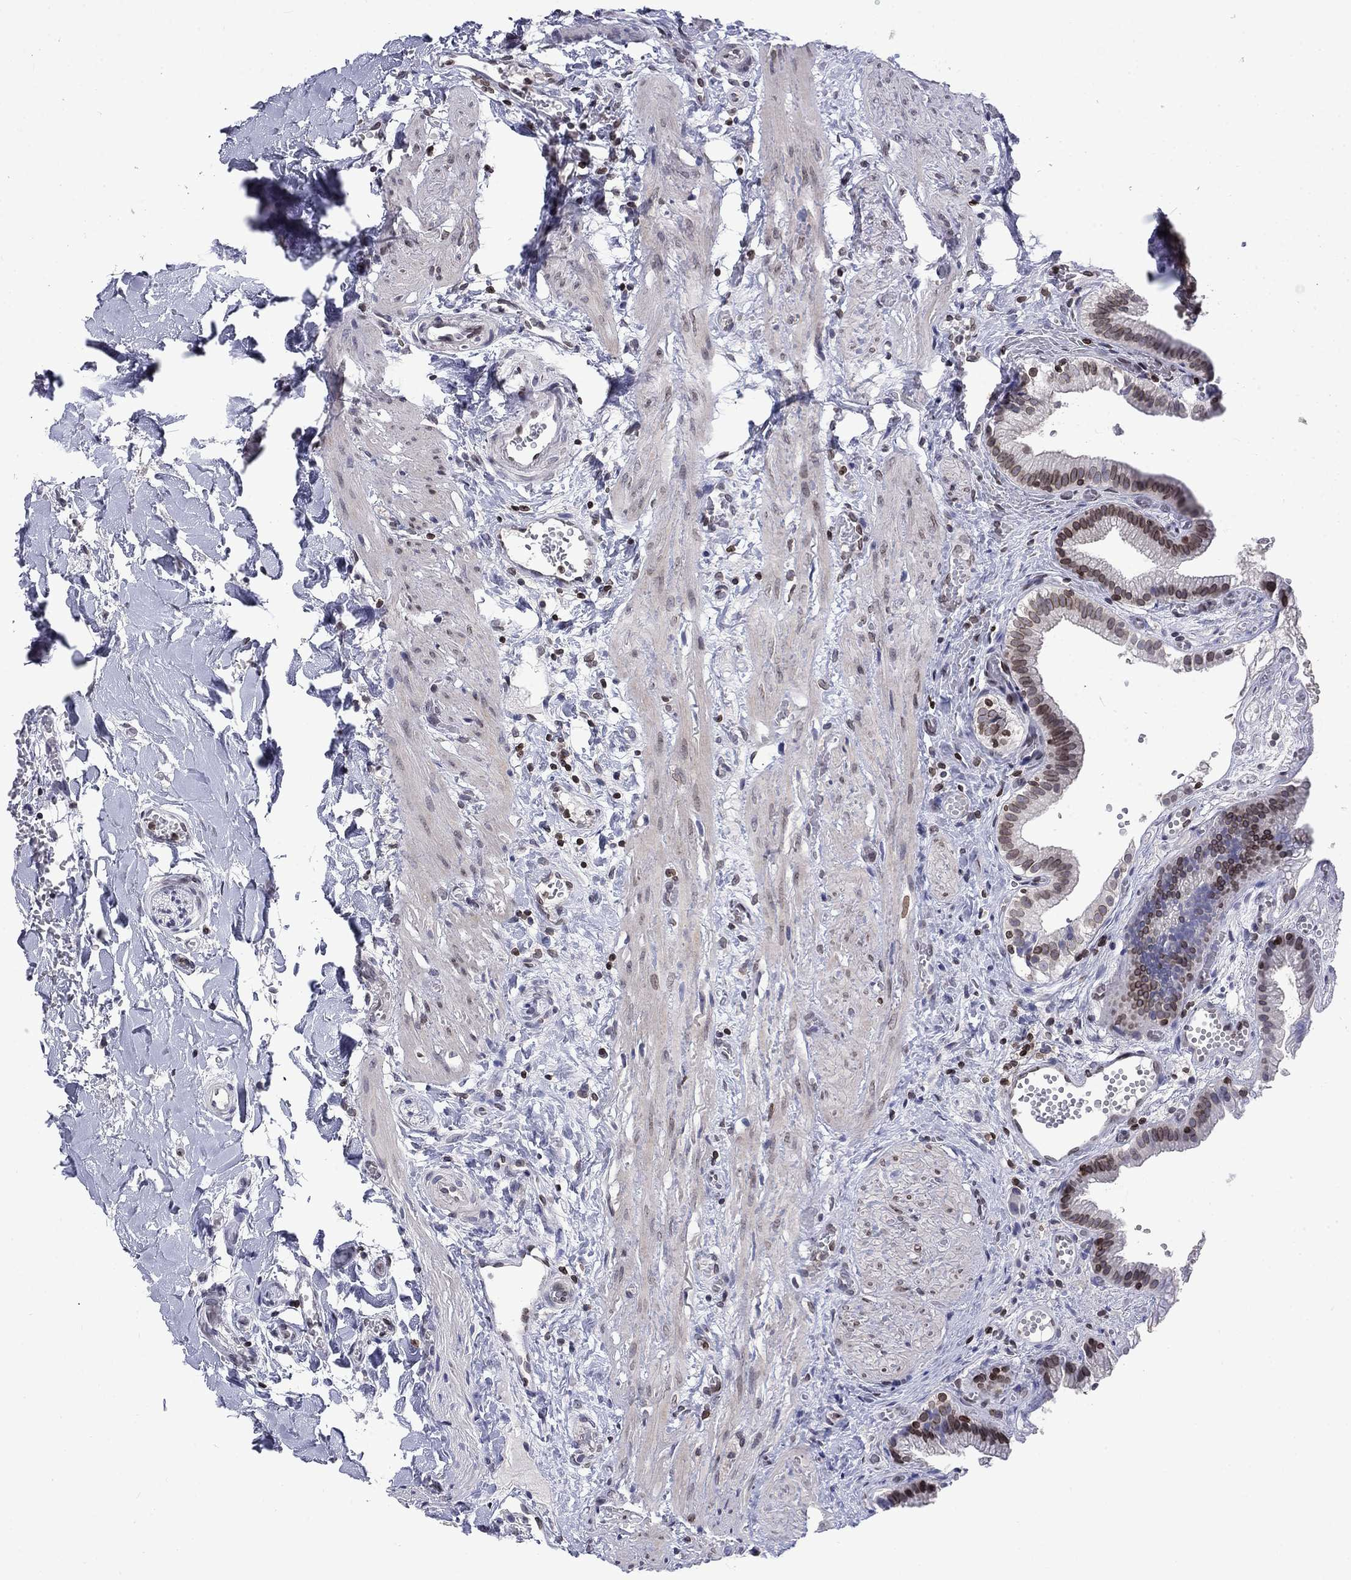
{"staining": {"intensity": "moderate", "quantity": "<25%", "location": "cytoplasmic/membranous,nuclear"}, "tissue": "gallbladder", "cell_type": "Glandular cells", "image_type": "normal", "snomed": [{"axis": "morphology", "description": "Normal tissue, NOS"}, {"axis": "topography", "description": "Gallbladder"}], "caption": "Moderate cytoplasmic/membranous,nuclear staining for a protein is present in approximately <25% of glandular cells of benign gallbladder using immunohistochemistry.", "gene": "SLA", "patient": {"sex": "female", "age": 24}}